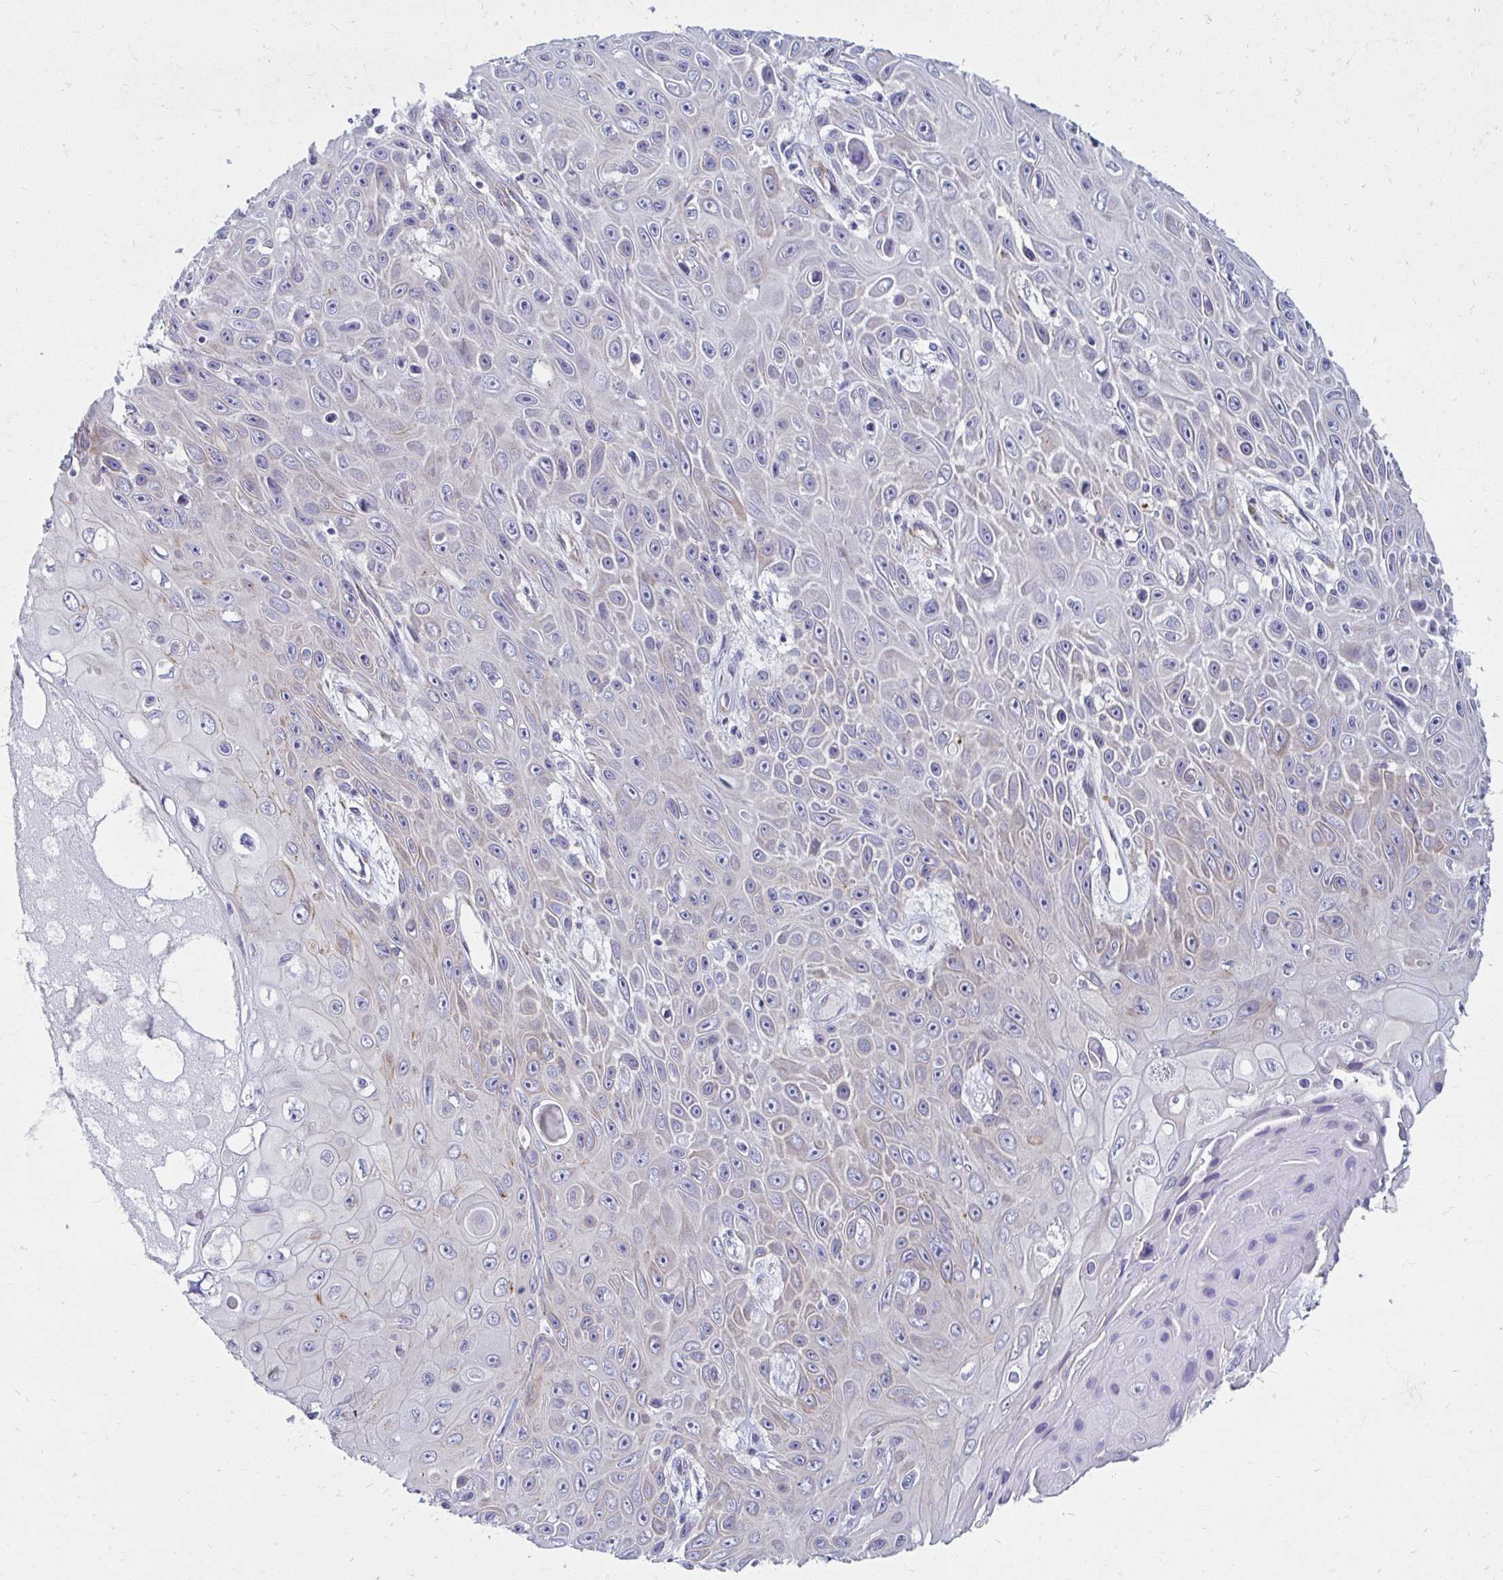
{"staining": {"intensity": "negative", "quantity": "none", "location": "none"}, "tissue": "skin cancer", "cell_type": "Tumor cells", "image_type": "cancer", "snomed": [{"axis": "morphology", "description": "Squamous cell carcinoma, NOS"}, {"axis": "topography", "description": "Skin"}], "caption": "The micrograph reveals no significant expression in tumor cells of skin squamous cell carcinoma. (DAB IHC with hematoxylin counter stain).", "gene": "ANKRD62", "patient": {"sex": "male", "age": 82}}